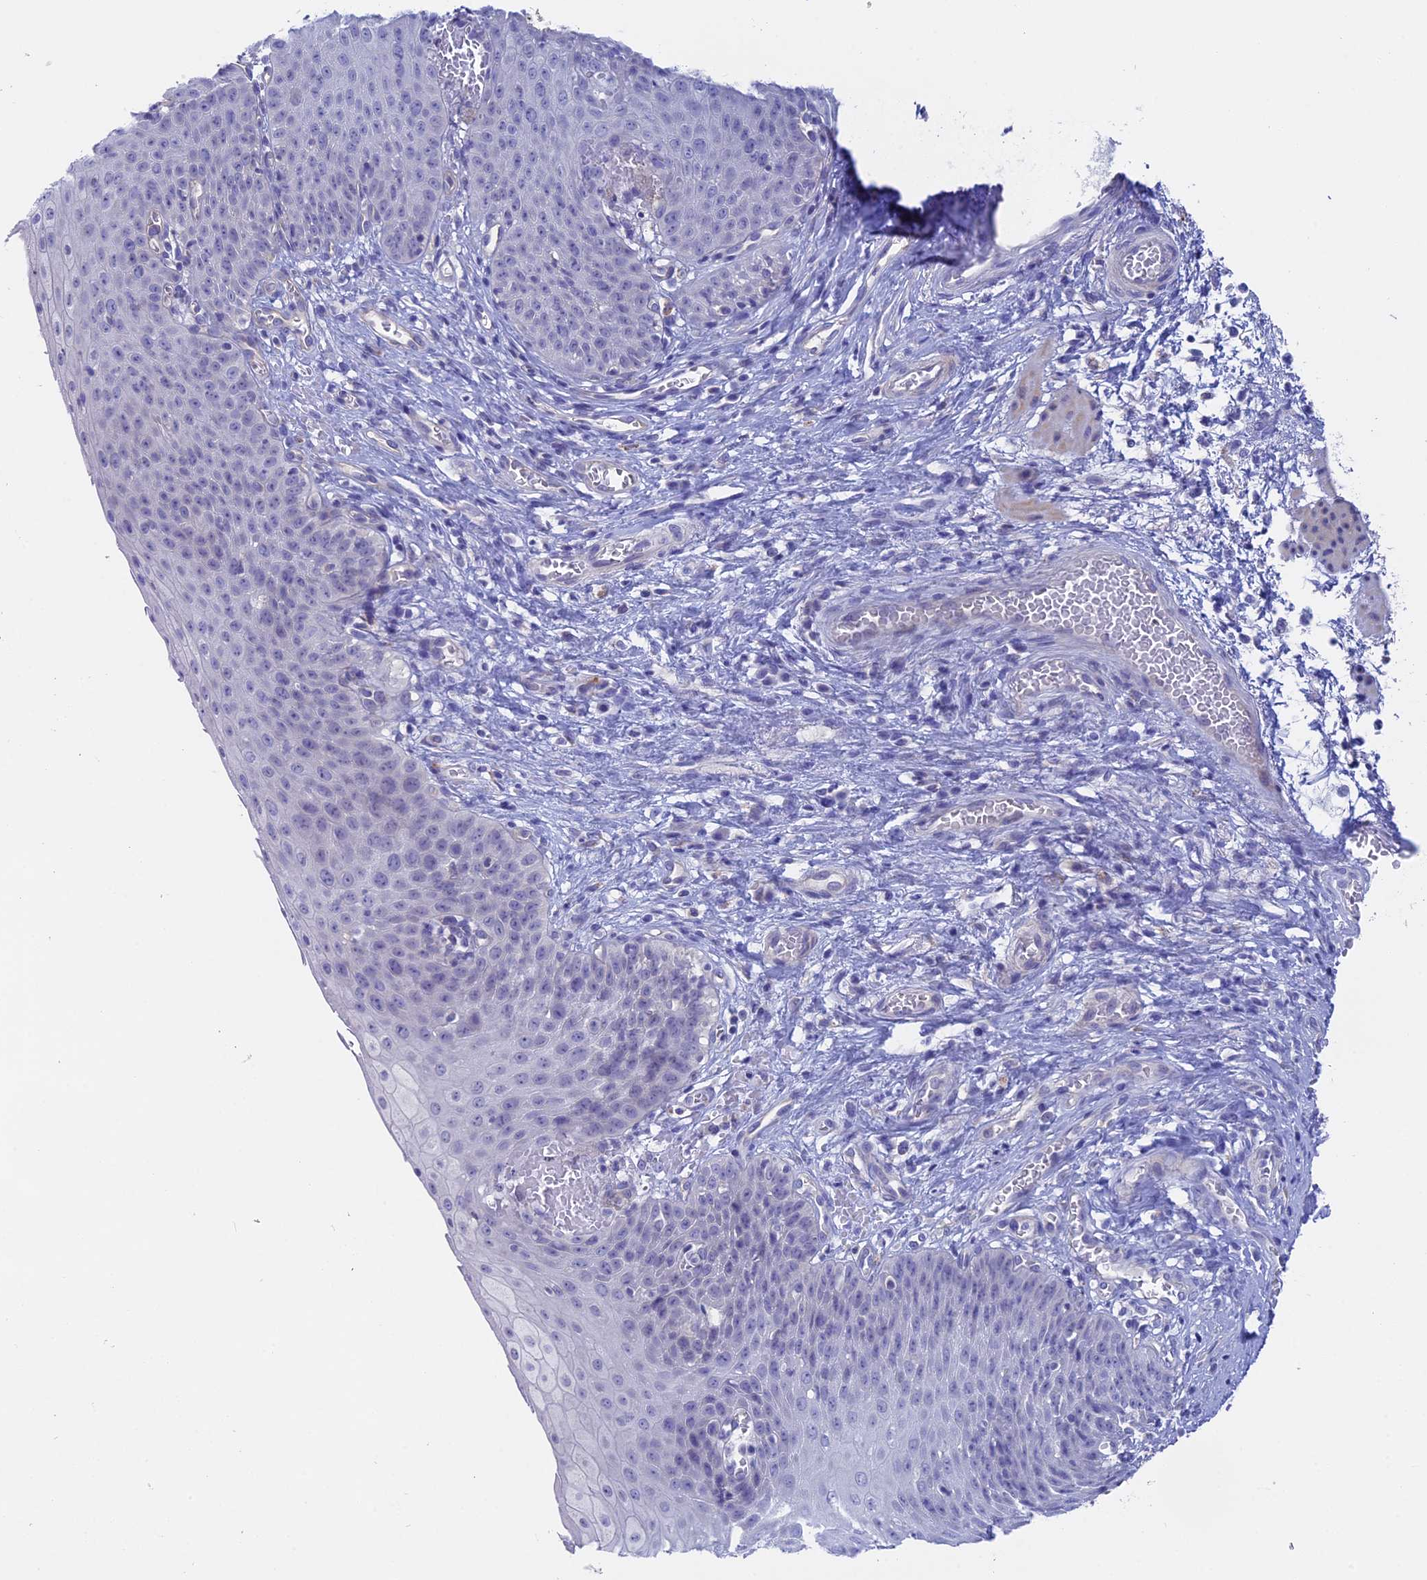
{"staining": {"intensity": "negative", "quantity": "none", "location": "none"}, "tissue": "esophagus", "cell_type": "Squamous epithelial cells", "image_type": "normal", "snomed": [{"axis": "morphology", "description": "Normal tissue, NOS"}, {"axis": "topography", "description": "Esophagus"}], "caption": "Immunohistochemical staining of benign human esophagus displays no significant positivity in squamous epithelial cells. (DAB immunohistochemistry visualized using brightfield microscopy, high magnification).", "gene": "GLB1L", "patient": {"sex": "male", "age": 71}}